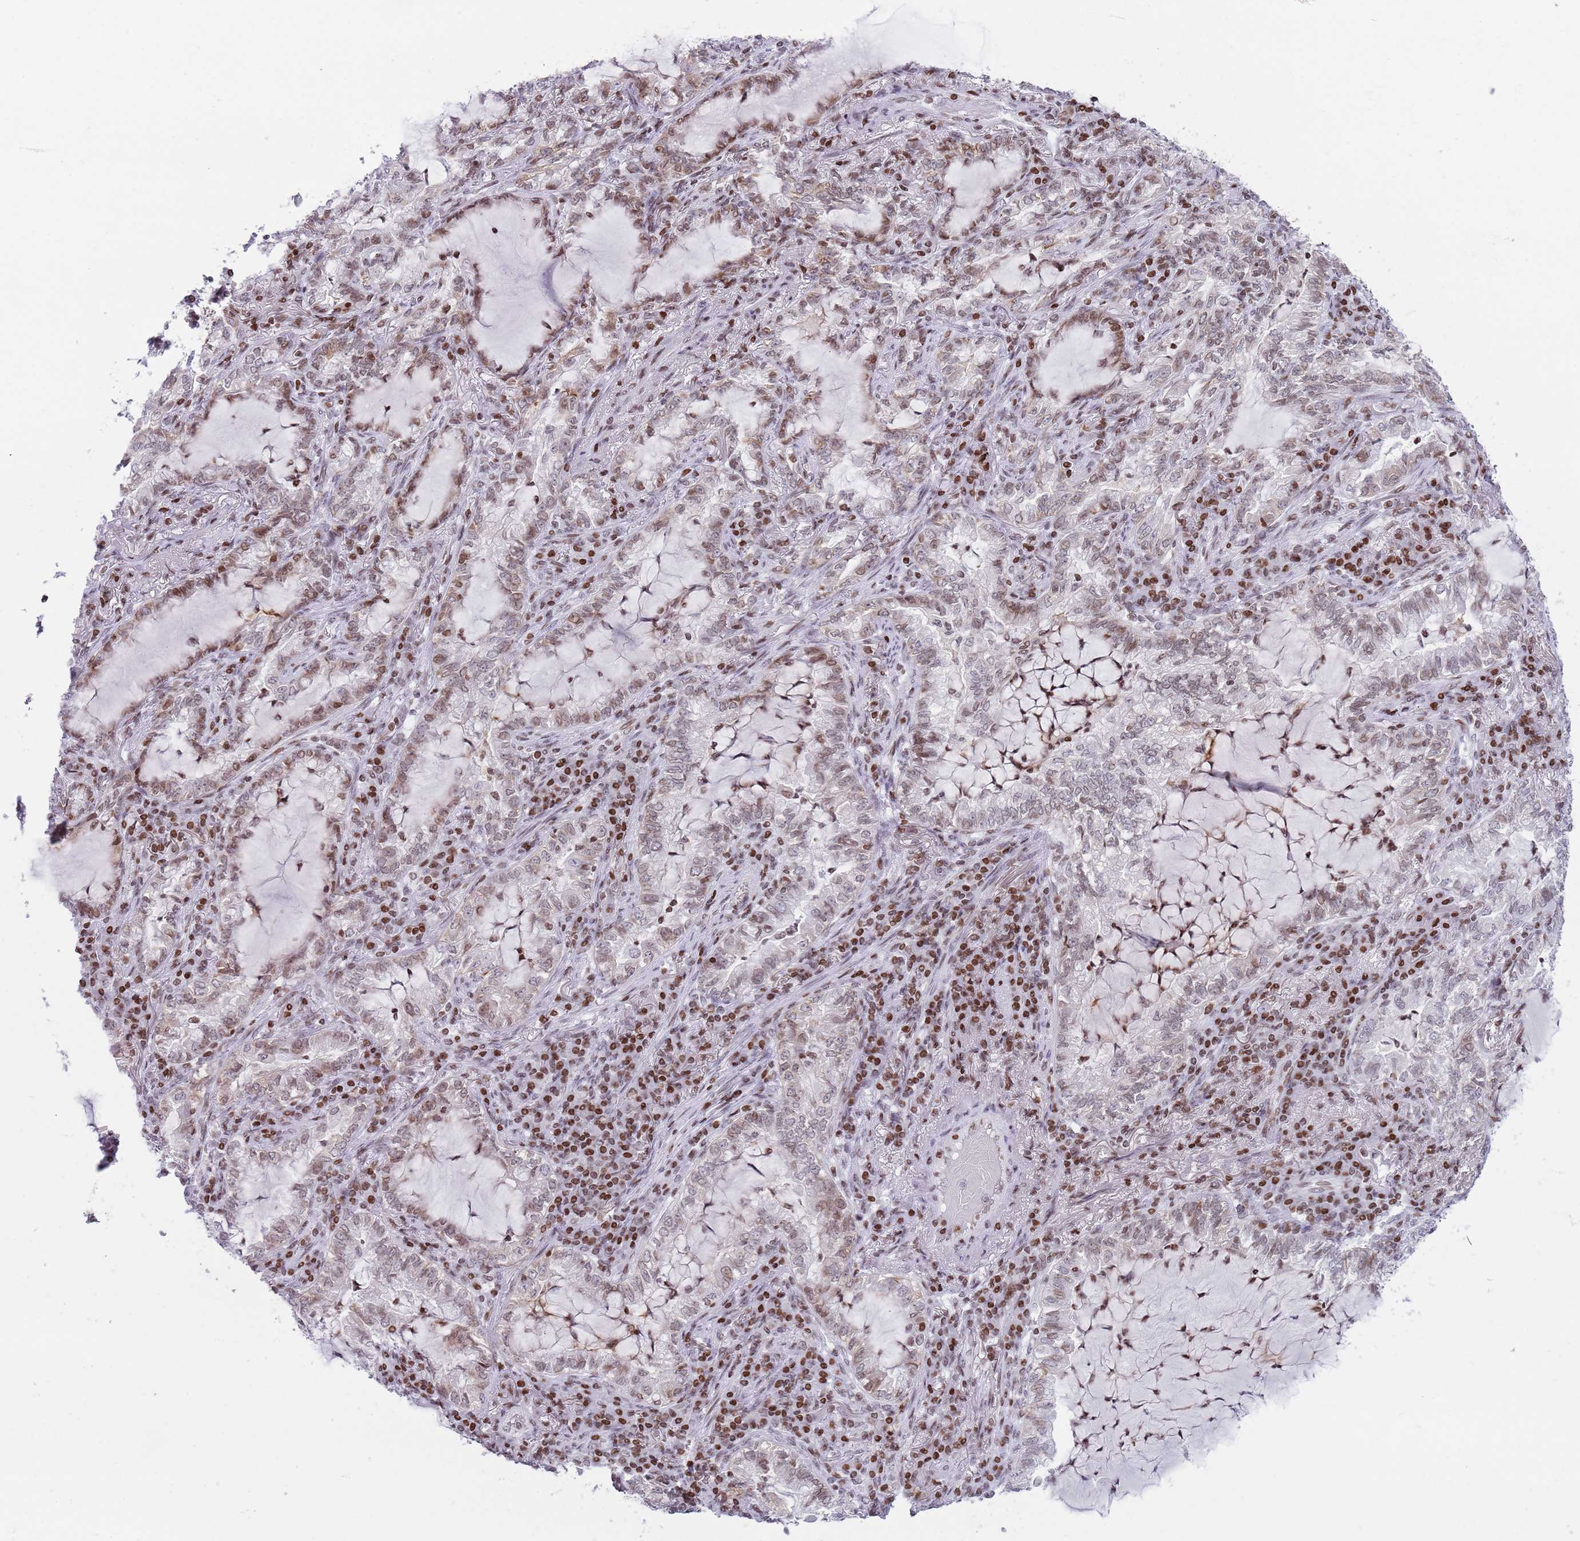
{"staining": {"intensity": "moderate", "quantity": "25%-75%", "location": "nuclear"}, "tissue": "lung cancer", "cell_type": "Tumor cells", "image_type": "cancer", "snomed": [{"axis": "morphology", "description": "Adenocarcinoma, NOS"}, {"axis": "topography", "description": "Lung"}], "caption": "High-power microscopy captured an IHC image of lung adenocarcinoma, revealing moderate nuclear expression in about 25%-75% of tumor cells. (DAB IHC, brown staining for protein, blue staining for nuclei).", "gene": "HDAC8", "patient": {"sex": "female", "age": 73}}